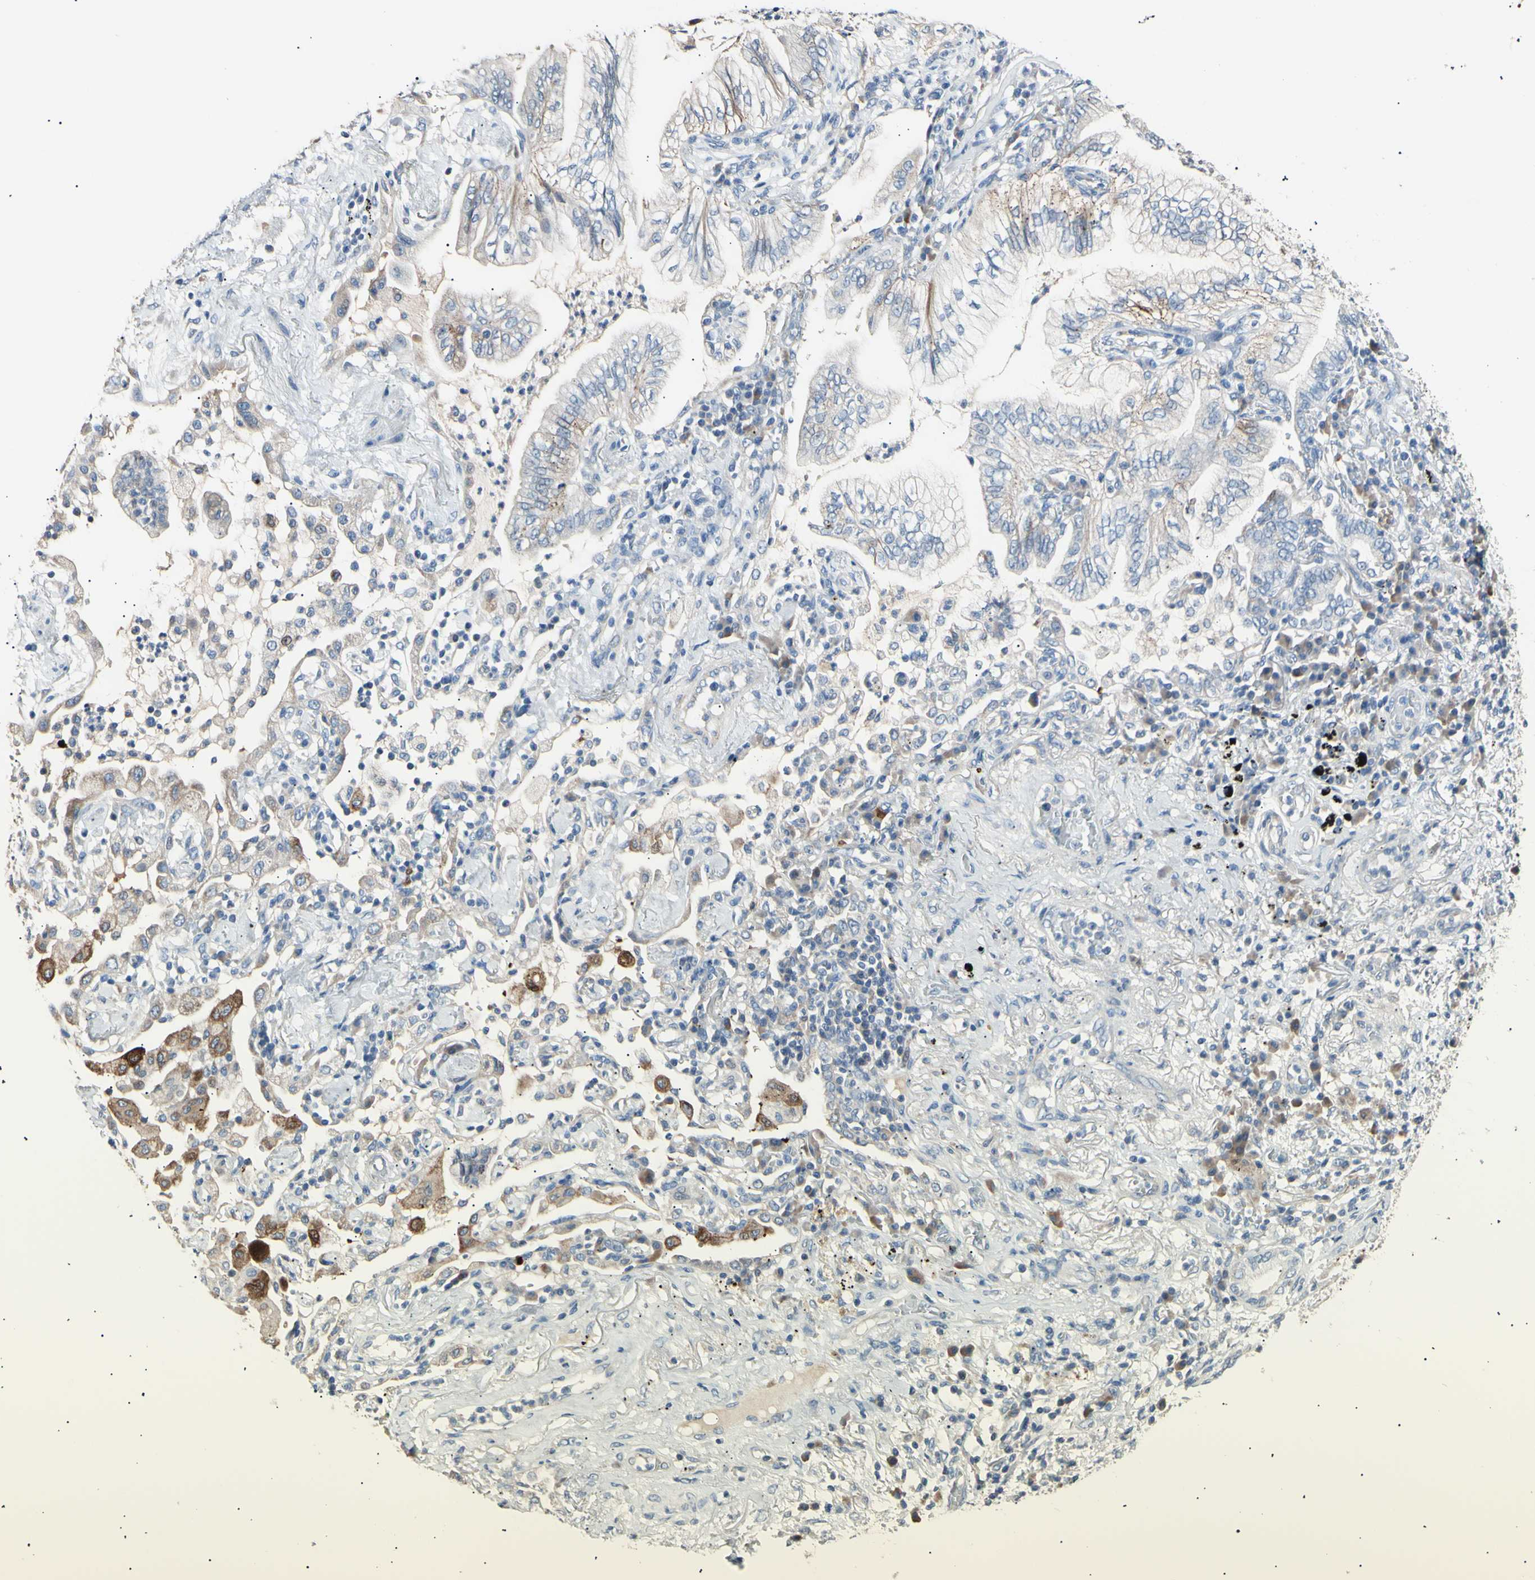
{"staining": {"intensity": "weak", "quantity": "<25%", "location": "cytoplasmic/membranous"}, "tissue": "lung cancer", "cell_type": "Tumor cells", "image_type": "cancer", "snomed": [{"axis": "morphology", "description": "Normal tissue, NOS"}, {"axis": "morphology", "description": "Adenocarcinoma, NOS"}, {"axis": "topography", "description": "Bronchus"}, {"axis": "topography", "description": "Lung"}], "caption": "High magnification brightfield microscopy of lung cancer stained with DAB (brown) and counterstained with hematoxylin (blue): tumor cells show no significant expression.", "gene": "LDLR", "patient": {"sex": "female", "age": 70}}